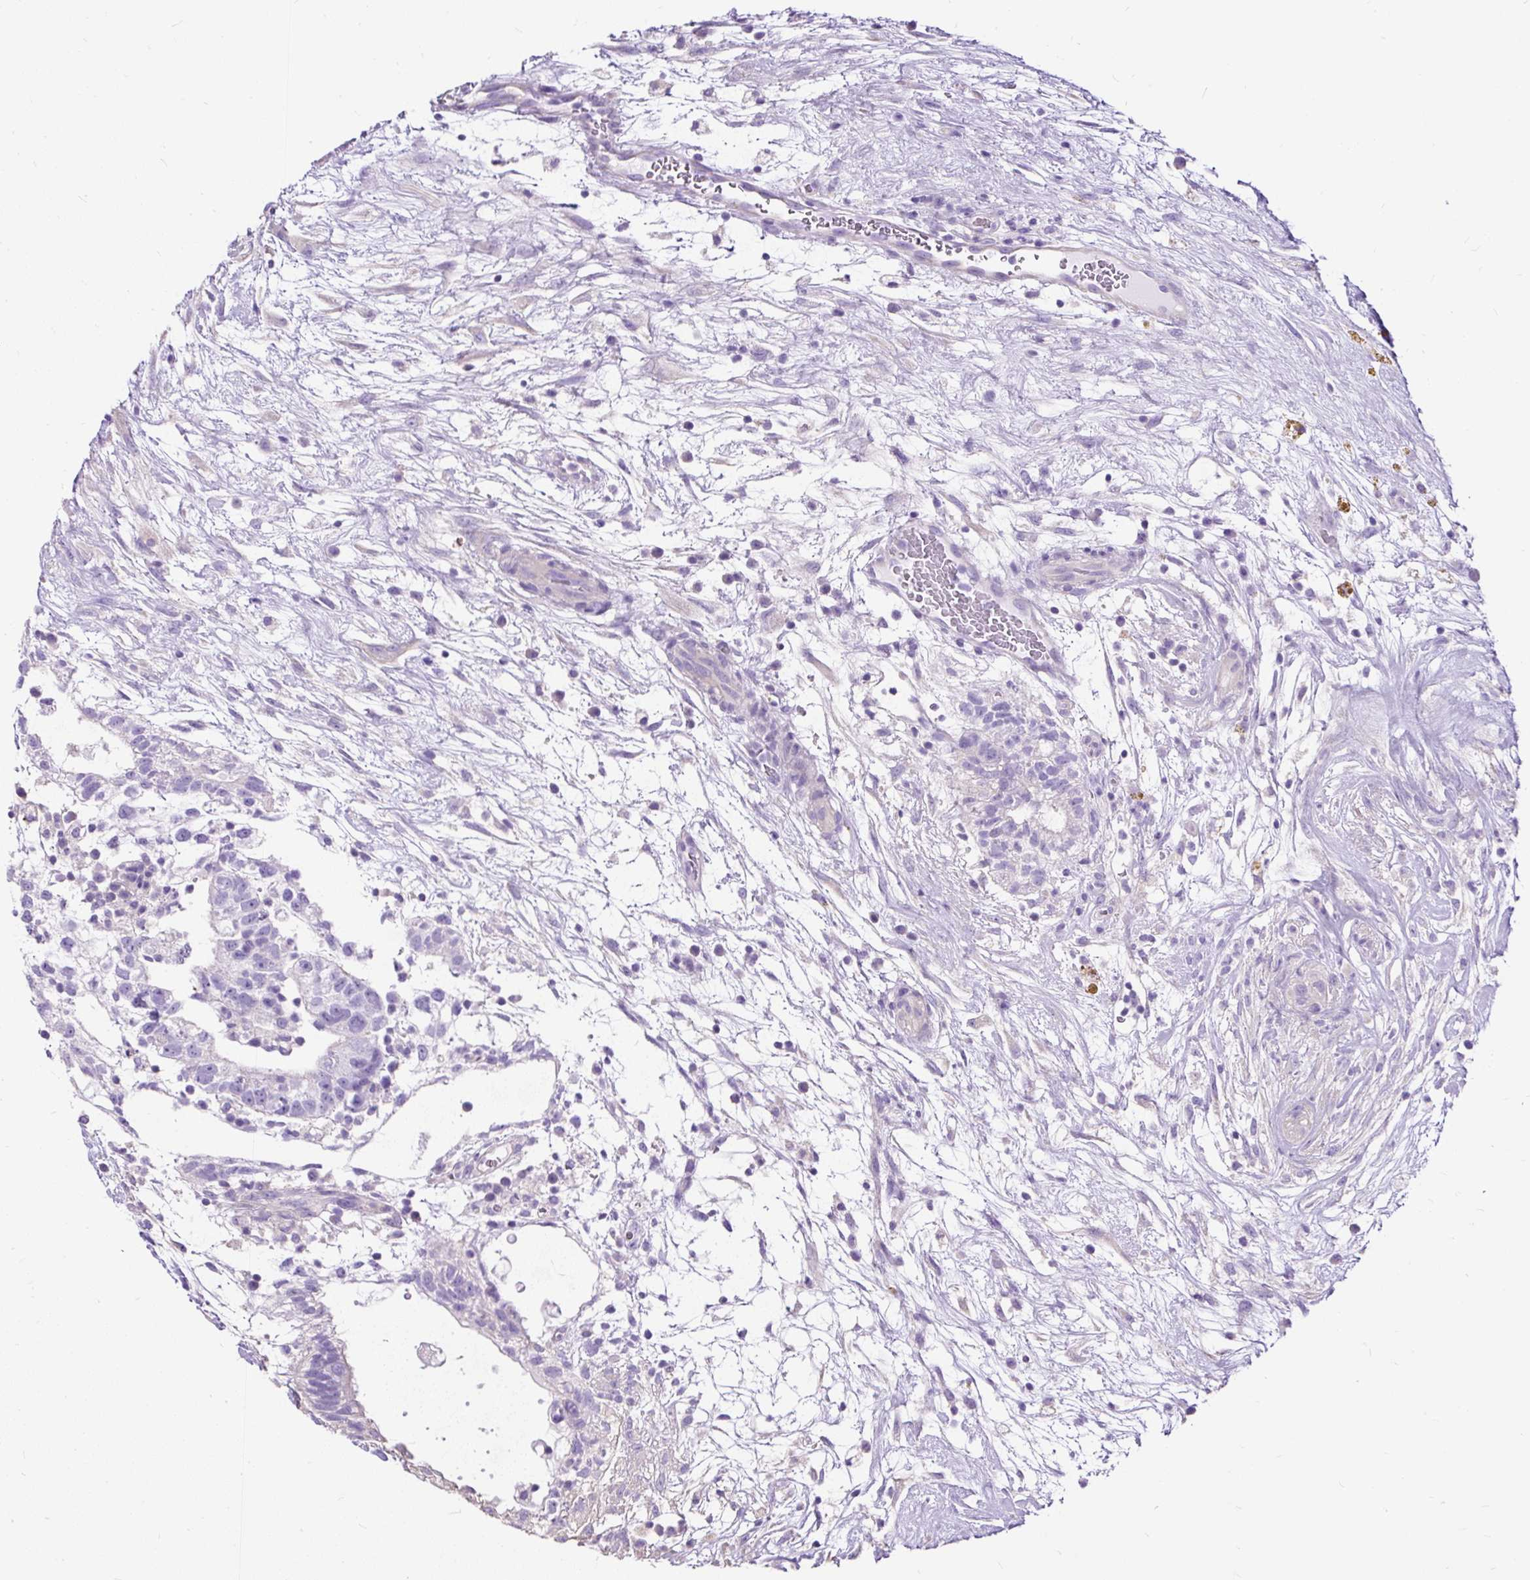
{"staining": {"intensity": "negative", "quantity": "none", "location": "none"}, "tissue": "testis cancer", "cell_type": "Tumor cells", "image_type": "cancer", "snomed": [{"axis": "morphology", "description": "Carcinoma, Embryonal, NOS"}, {"axis": "topography", "description": "Testis"}], "caption": "Tumor cells are negative for brown protein staining in testis embryonal carcinoma.", "gene": "PDIA2", "patient": {"sex": "male", "age": 32}}